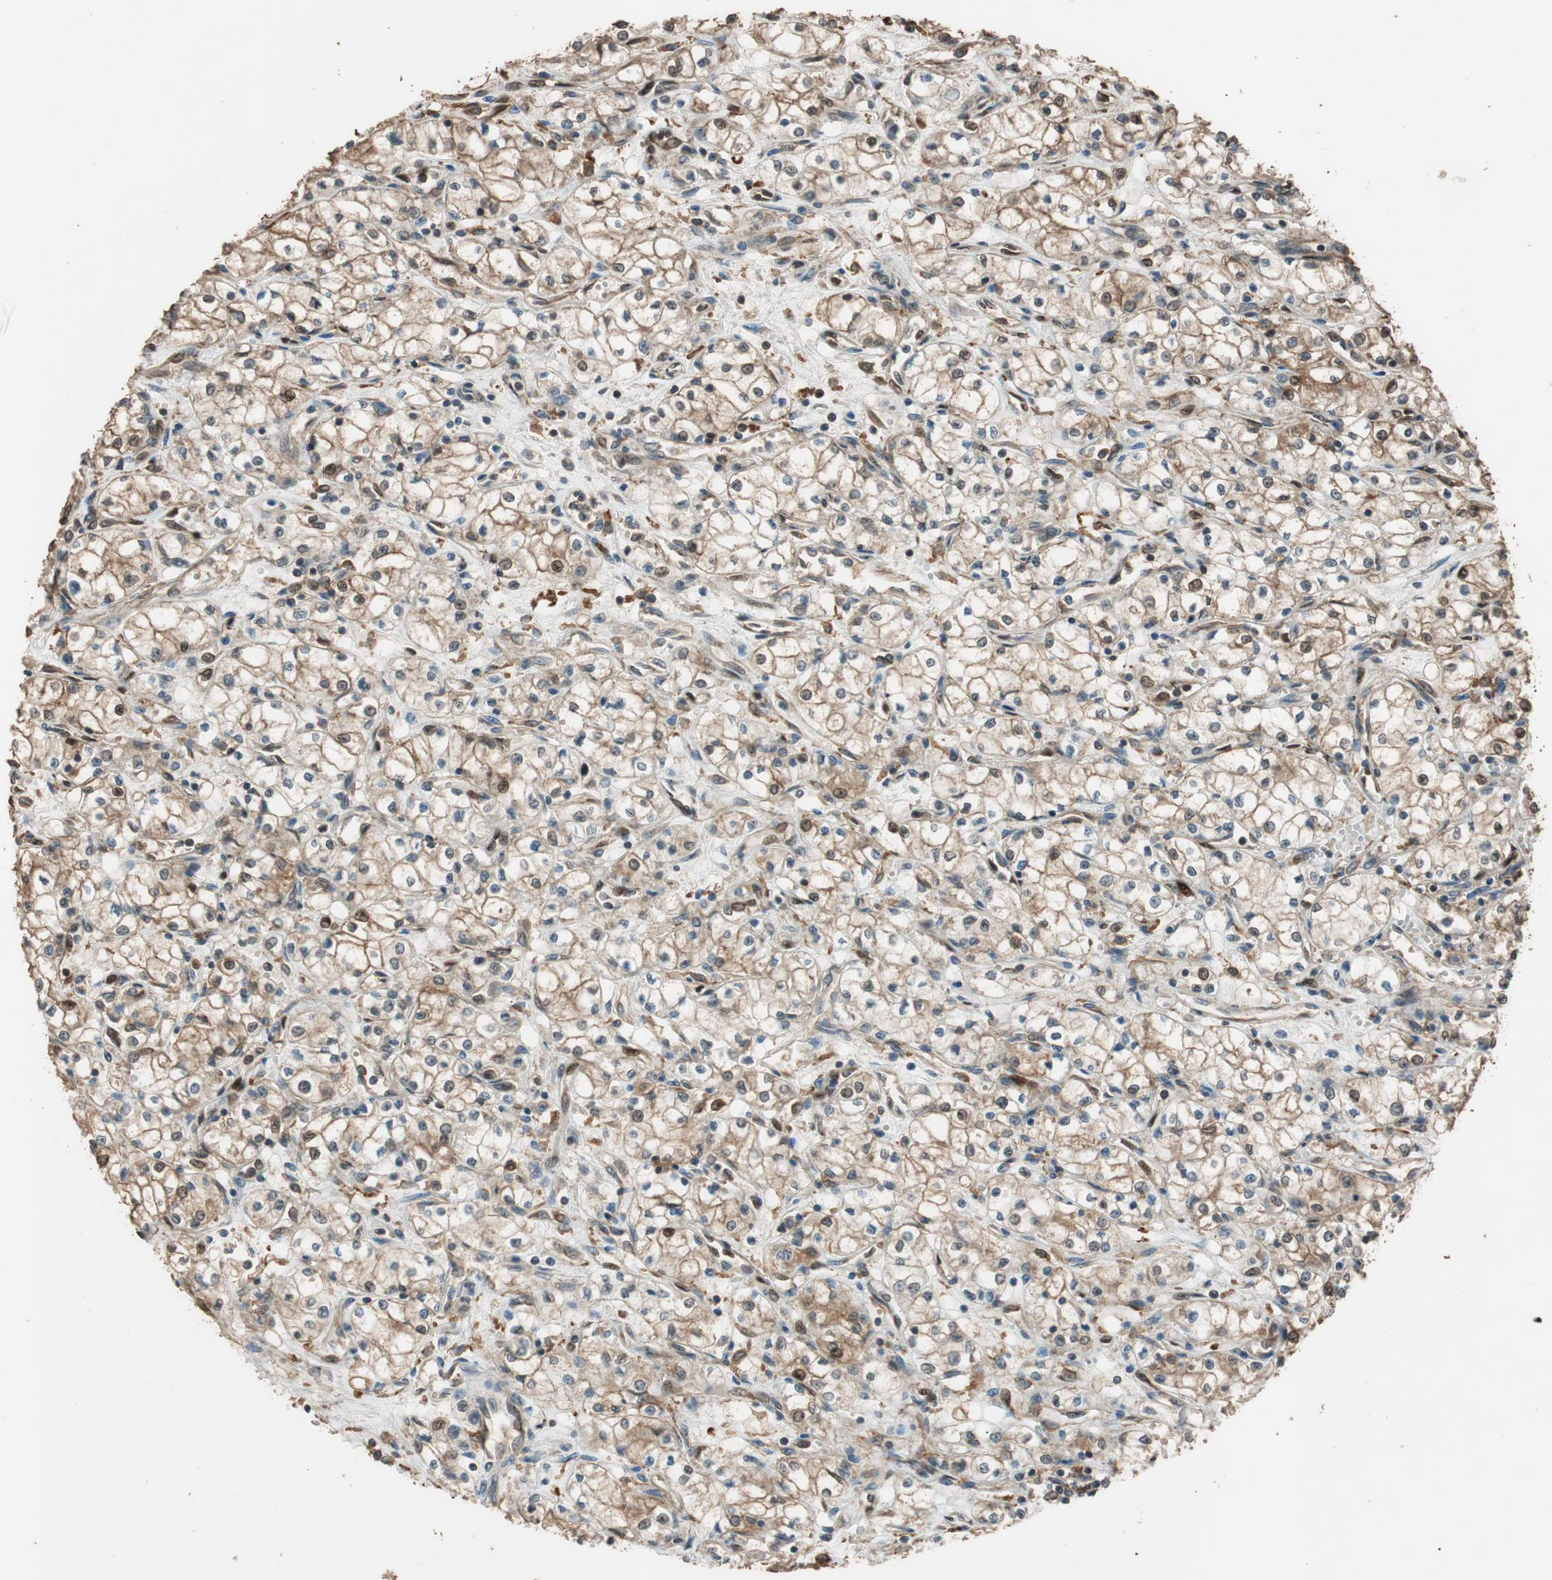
{"staining": {"intensity": "weak", "quantity": ">75%", "location": "cytoplasmic/membranous,nuclear"}, "tissue": "renal cancer", "cell_type": "Tumor cells", "image_type": "cancer", "snomed": [{"axis": "morphology", "description": "Normal tissue, NOS"}, {"axis": "morphology", "description": "Adenocarcinoma, NOS"}, {"axis": "topography", "description": "Kidney"}], "caption": "Approximately >75% of tumor cells in adenocarcinoma (renal) demonstrate weak cytoplasmic/membranous and nuclear protein expression as visualized by brown immunohistochemical staining.", "gene": "MST1R", "patient": {"sex": "male", "age": 59}}